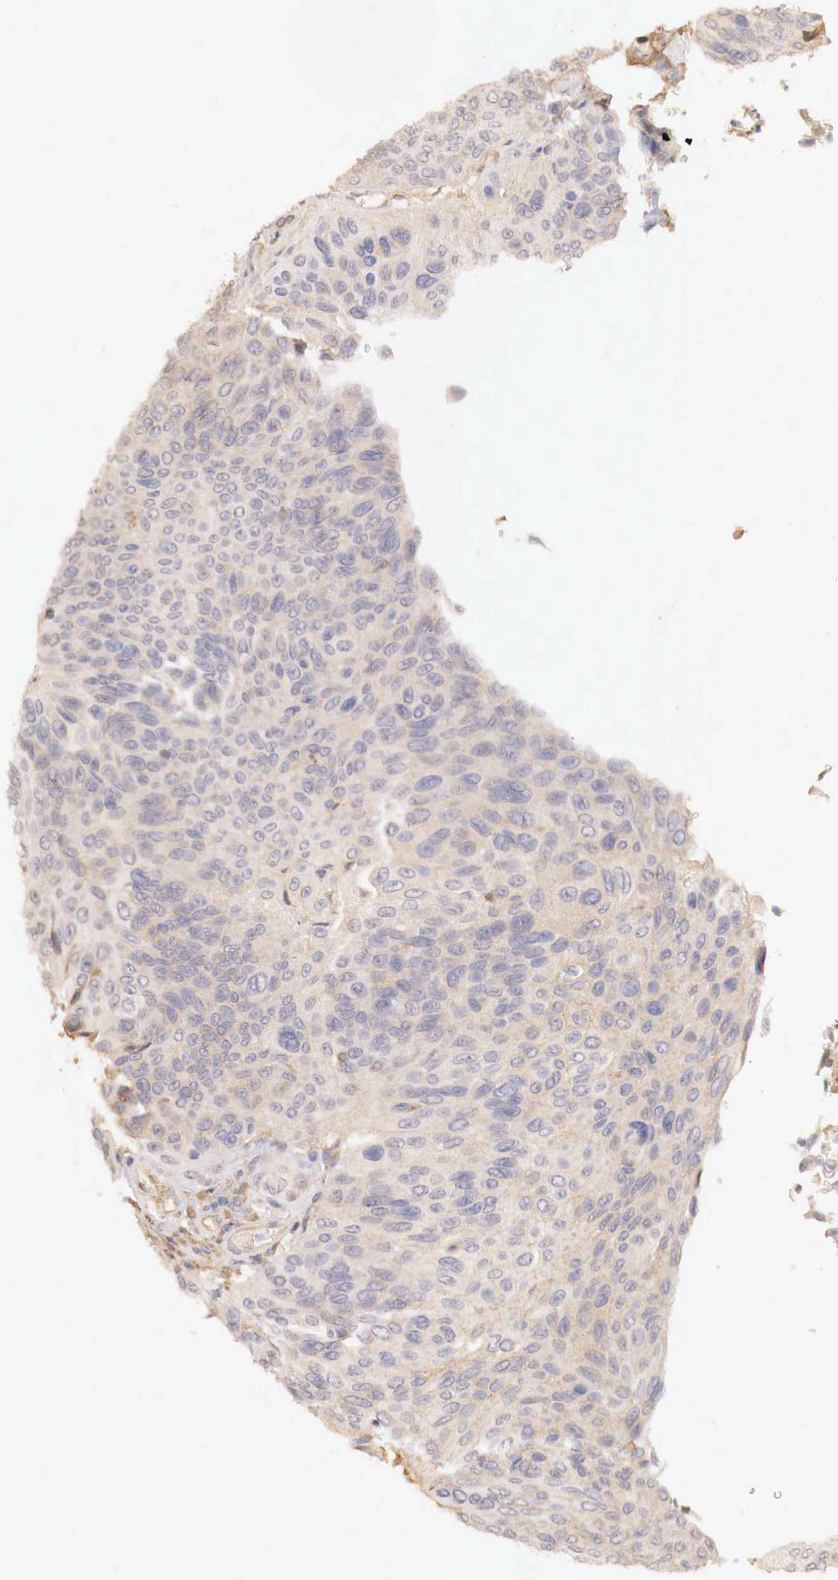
{"staining": {"intensity": "negative", "quantity": "none", "location": "none"}, "tissue": "urothelial cancer", "cell_type": "Tumor cells", "image_type": "cancer", "snomed": [{"axis": "morphology", "description": "Urothelial carcinoma, High grade"}, {"axis": "topography", "description": "Urinary bladder"}], "caption": "The photomicrograph demonstrates no staining of tumor cells in urothelial cancer. (DAB immunohistochemistry (IHC), high magnification).", "gene": "GATA1", "patient": {"sex": "male", "age": 66}}